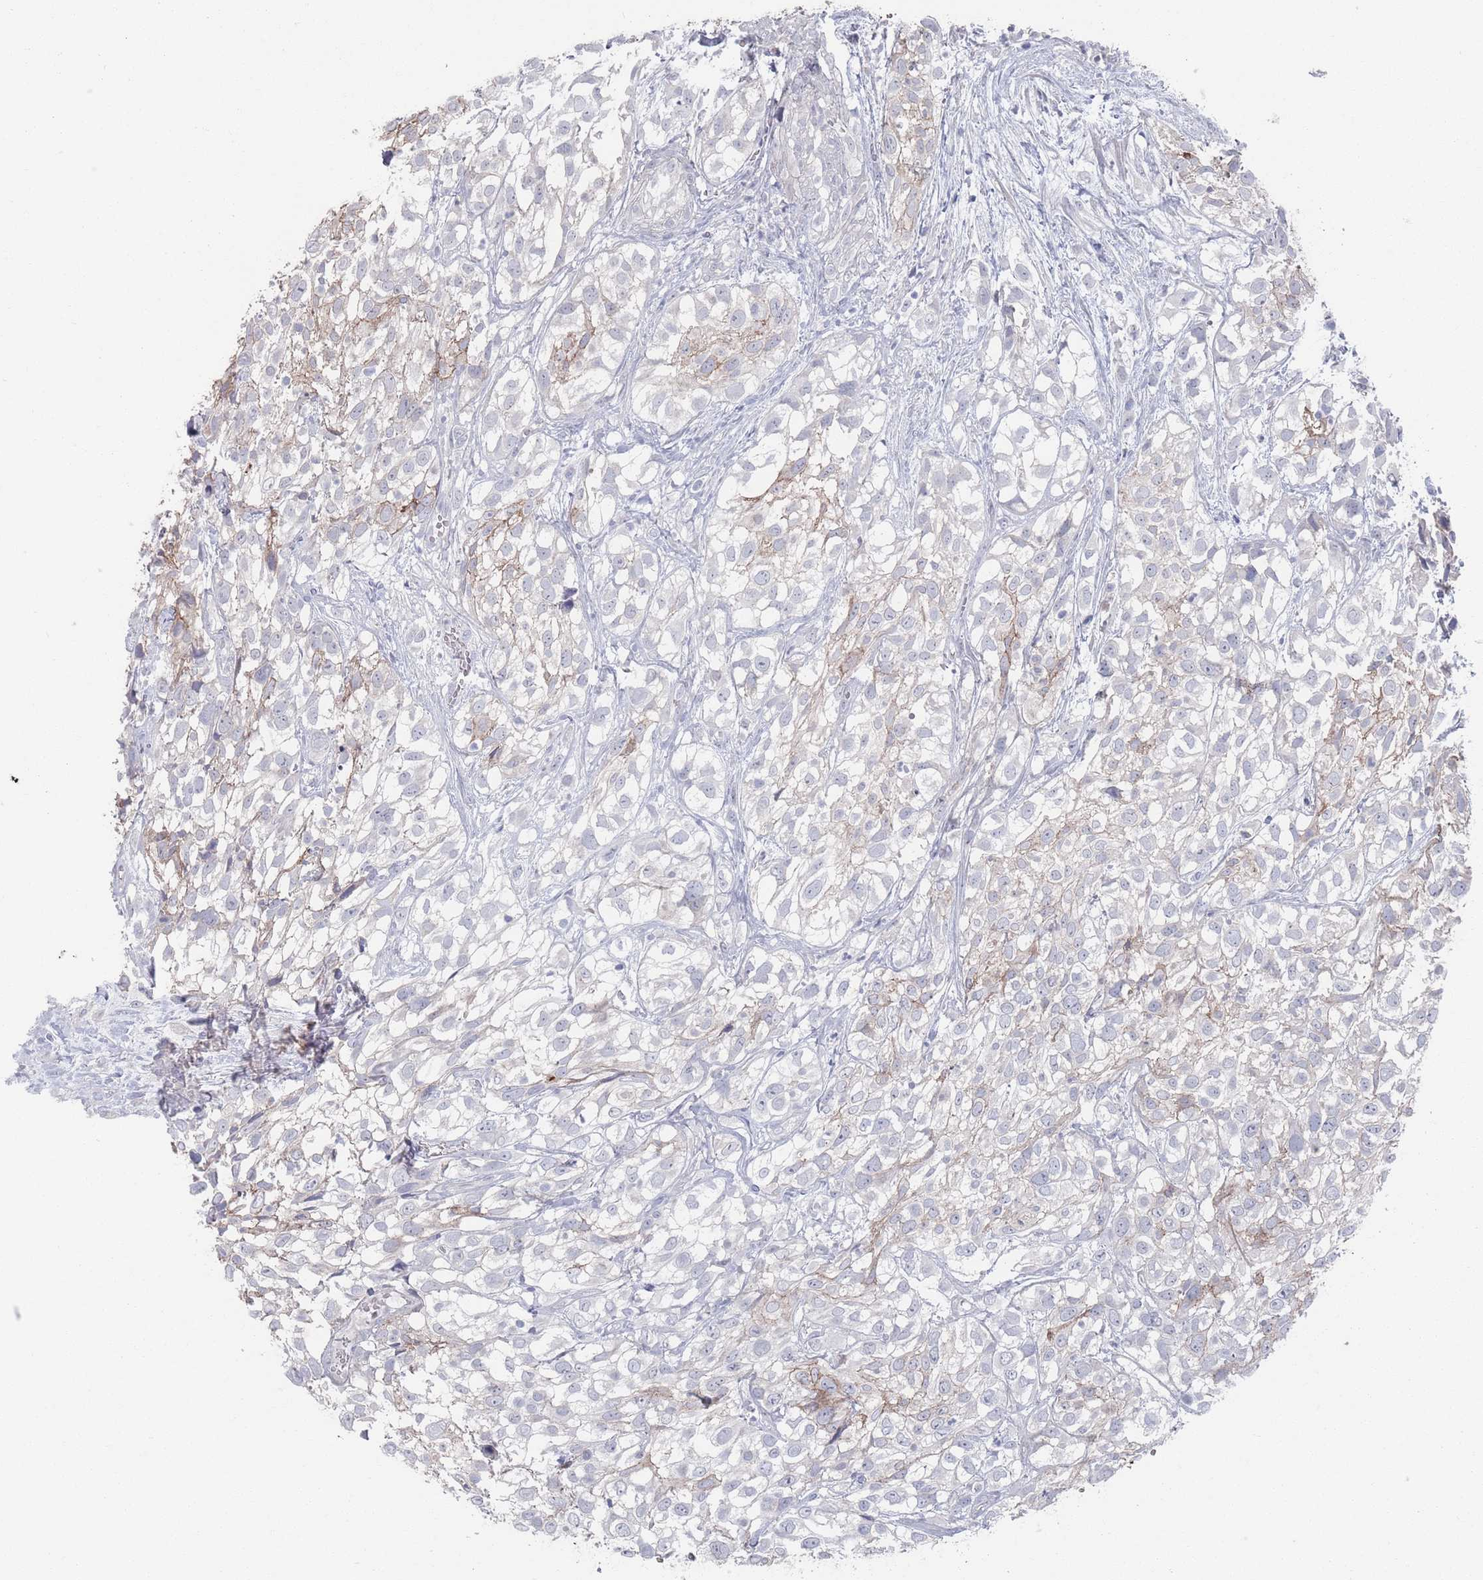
{"staining": {"intensity": "moderate", "quantity": "<25%", "location": "cytoplasmic/membranous"}, "tissue": "urothelial cancer", "cell_type": "Tumor cells", "image_type": "cancer", "snomed": [{"axis": "morphology", "description": "Urothelial carcinoma, High grade"}, {"axis": "topography", "description": "Urinary bladder"}], "caption": "Approximately <25% of tumor cells in human urothelial carcinoma (high-grade) exhibit moderate cytoplasmic/membranous protein staining as visualized by brown immunohistochemical staining.", "gene": "PROM2", "patient": {"sex": "male", "age": 56}}